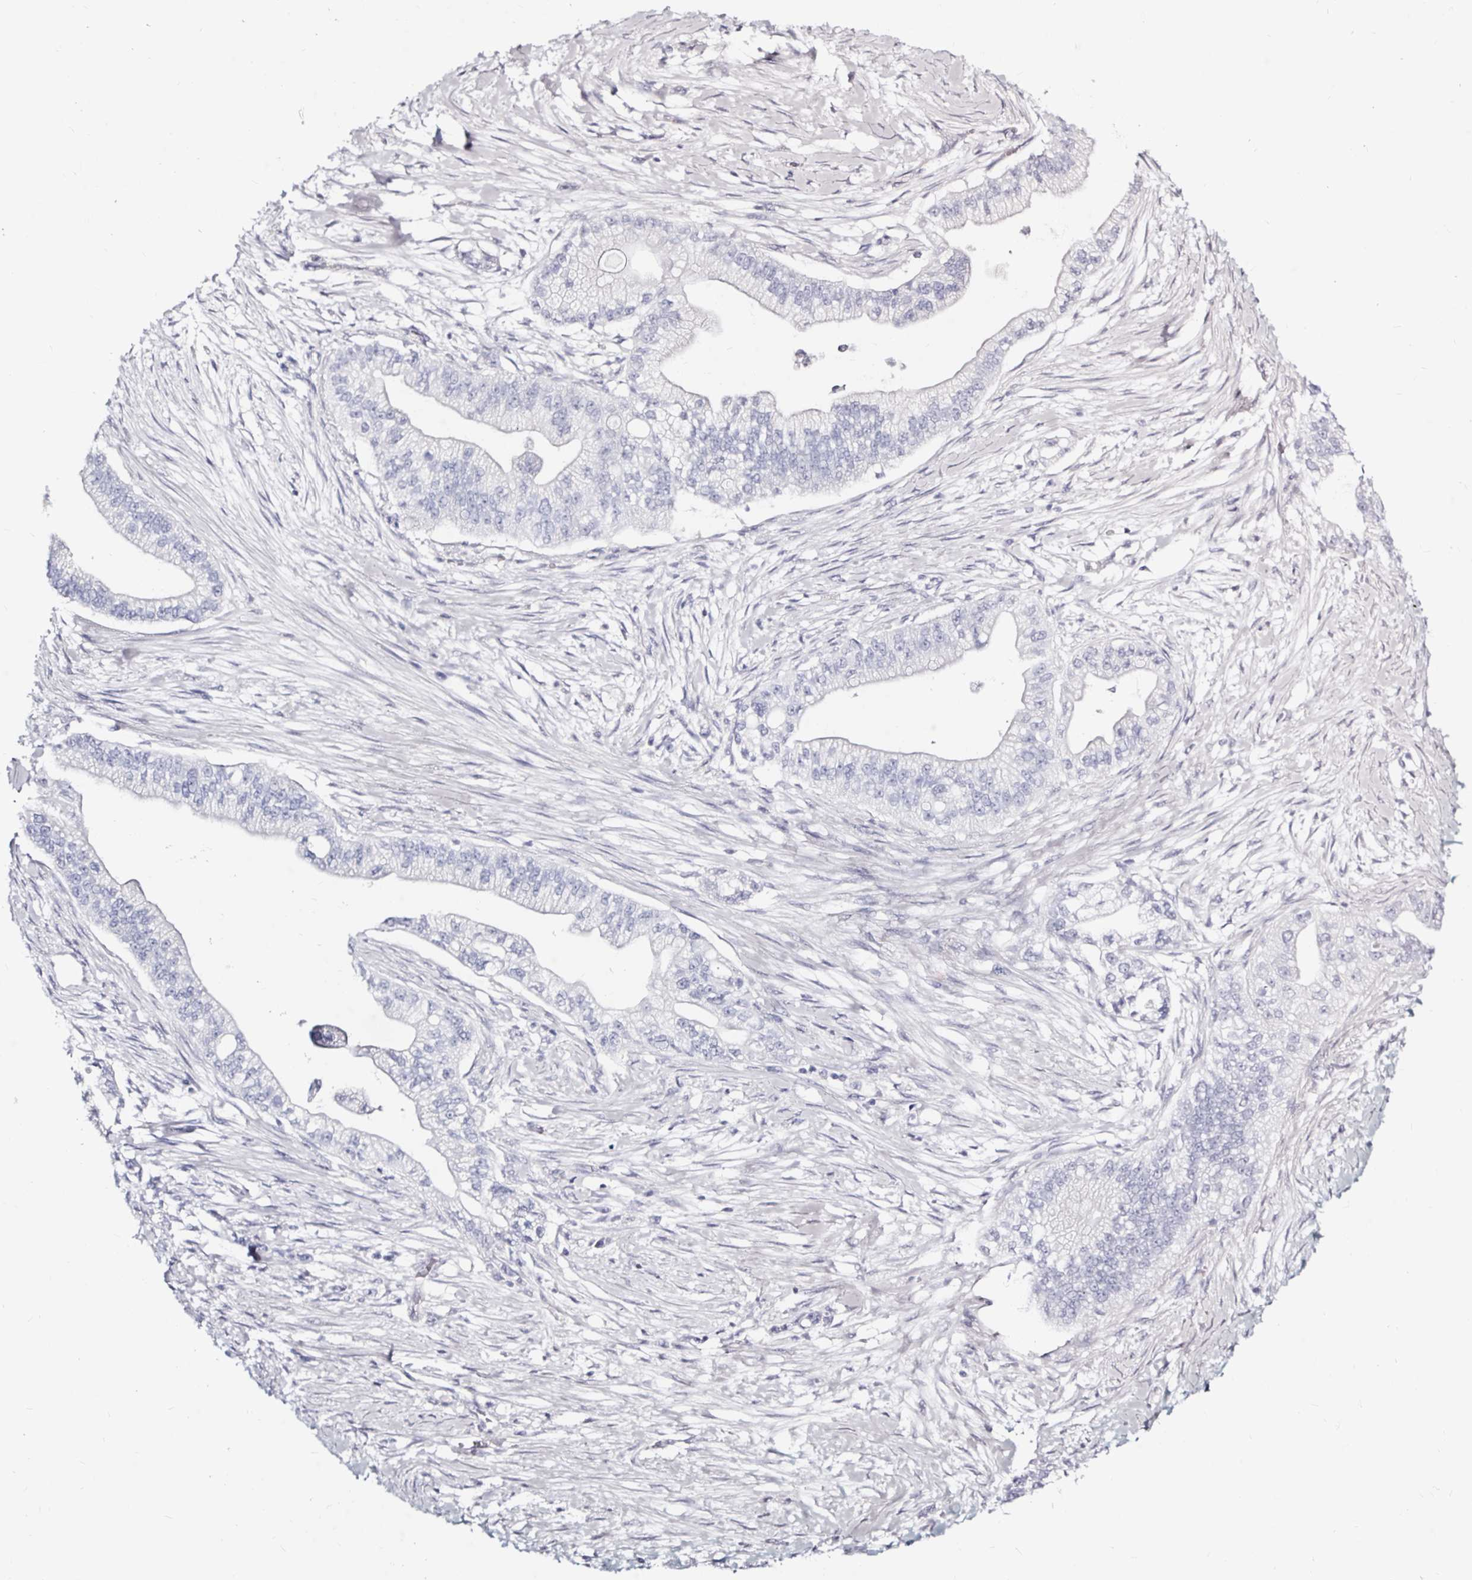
{"staining": {"intensity": "negative", "quantity": "none", "location": "none"}, "tissue": "pancreatic cancer", "cell_type": "Tumor cells", "image_type": "cancer", "snomed": [{"axis": "morphology", "description": "Adenocarcinoma, NOS"}, {"axis": "topography", "description": "Pancreas"}], "caption": "Immunohistochemistry (IHC) of adenocarcinoma (pancreatic) reveals no staining in tumor cells.", "gene": "LUZP4", "patient": {"sex": "male", "age": 70}}